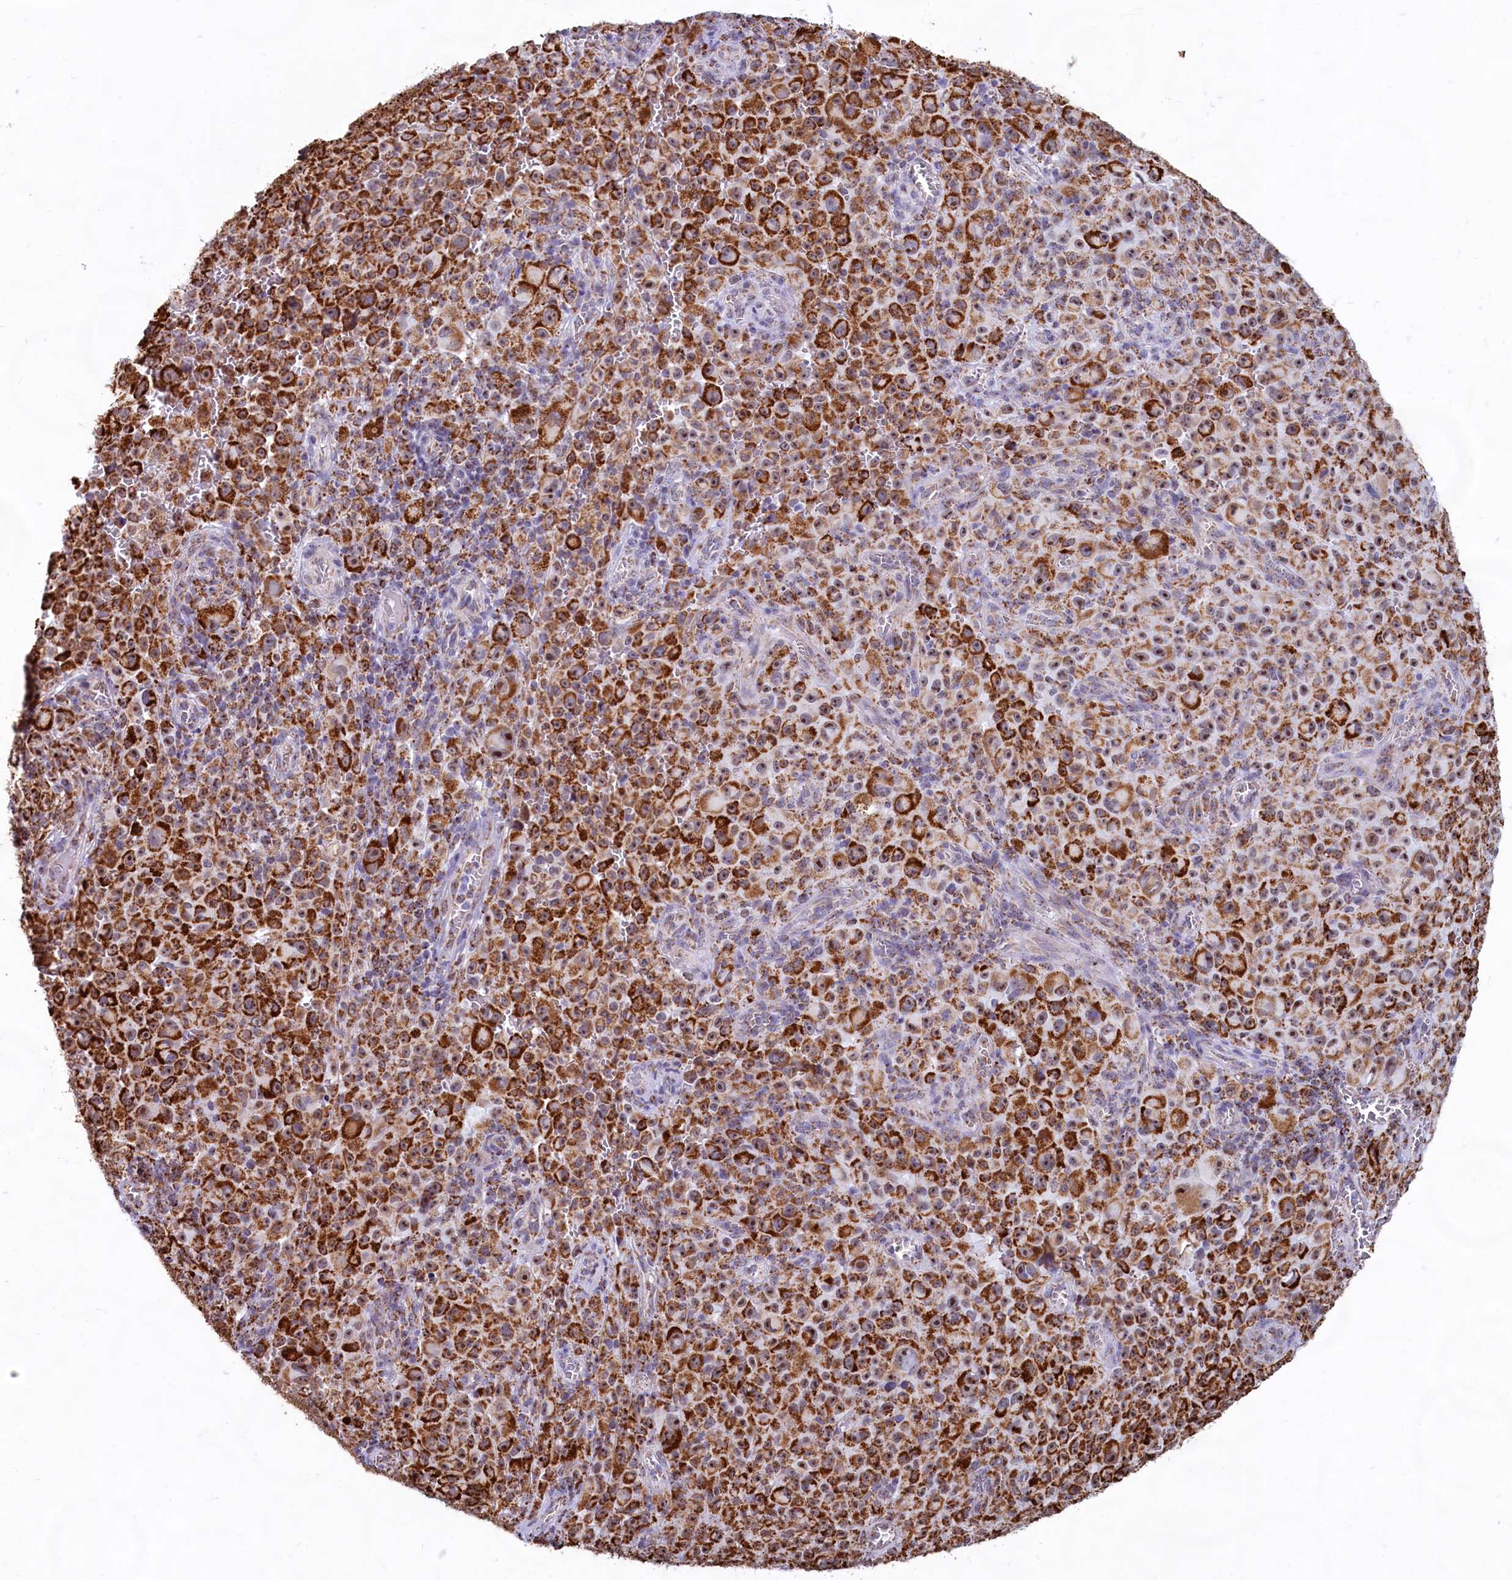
{"staining": {"intensity": "strong", "quantity": ">75%", "location": "cytoplasmic/membranous"}, "tissue": "melanoma", "cell_type": "Tumor cells", "image_type": "cancer", "snomed": [{"axis": "morphology", "description": "Malignant melanoma, NOS"}, {"axis": "topography", "description": "Skin"}], "caption": "An image of human melanoma stained for a protein demonstrates strong cytoplasmic/membranous brown staining in tumor cells. Using DAB (3,3'-diaminobenzidine) (brown) and hematoxylin (blue) stains, captured at high magnification using brightfield microscopy.", "gene": "C1D", "patient": {"sex": "female", "age": 82}}